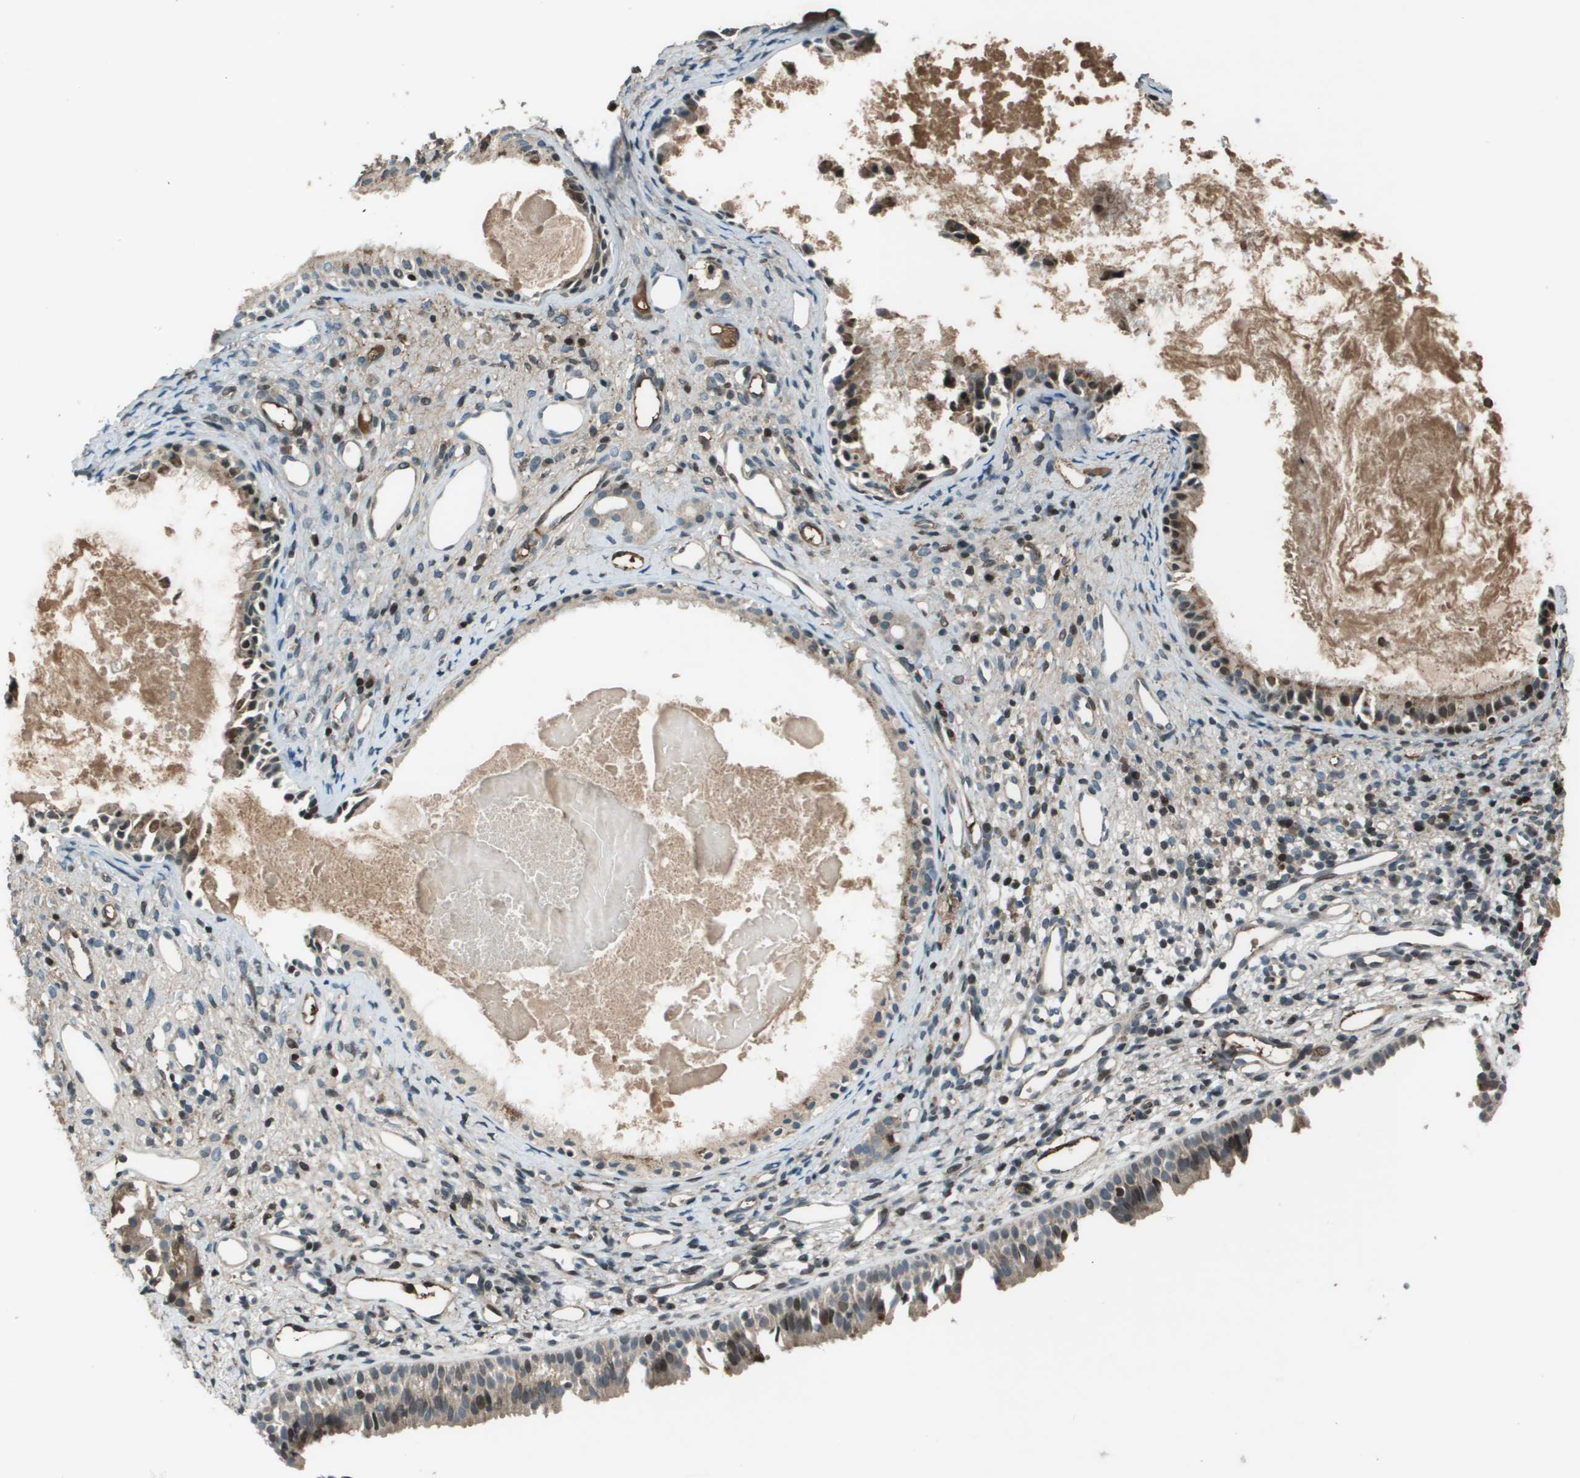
{"staining": {"intensity": "moderate", "quantity": "25%-75%", "location": "cytoplasmic/membranous,nuclear"}, "tissue": "nasopharynx", "cell_type": "Respiratory epithelial cells", "image_type": "normal", "snomed": [{"axis": "morphology", "description": "Normal tissue, NOS"}, {"axis": "topography", "description": "Nasopharynx"}], "caption": "High-magnification brightfield microscopy of benign nasopharynx stained with DAB (3,3'-diaminobenzidine) (brown) and counterstained with hematoxylin (blue). respiratory epithelial cells exhibit moderate cytoplasmic/membranous,nuclear positivity is seen in about25%-75% of cells. The staining was performed using DAB (3,3'-diaminobenzidine), with brown indicating positive protein expression. Nuclei are stained blue with hematoxylin.", "gene": "CXCL12", "patient": {"sex": "male", "age": 22}}